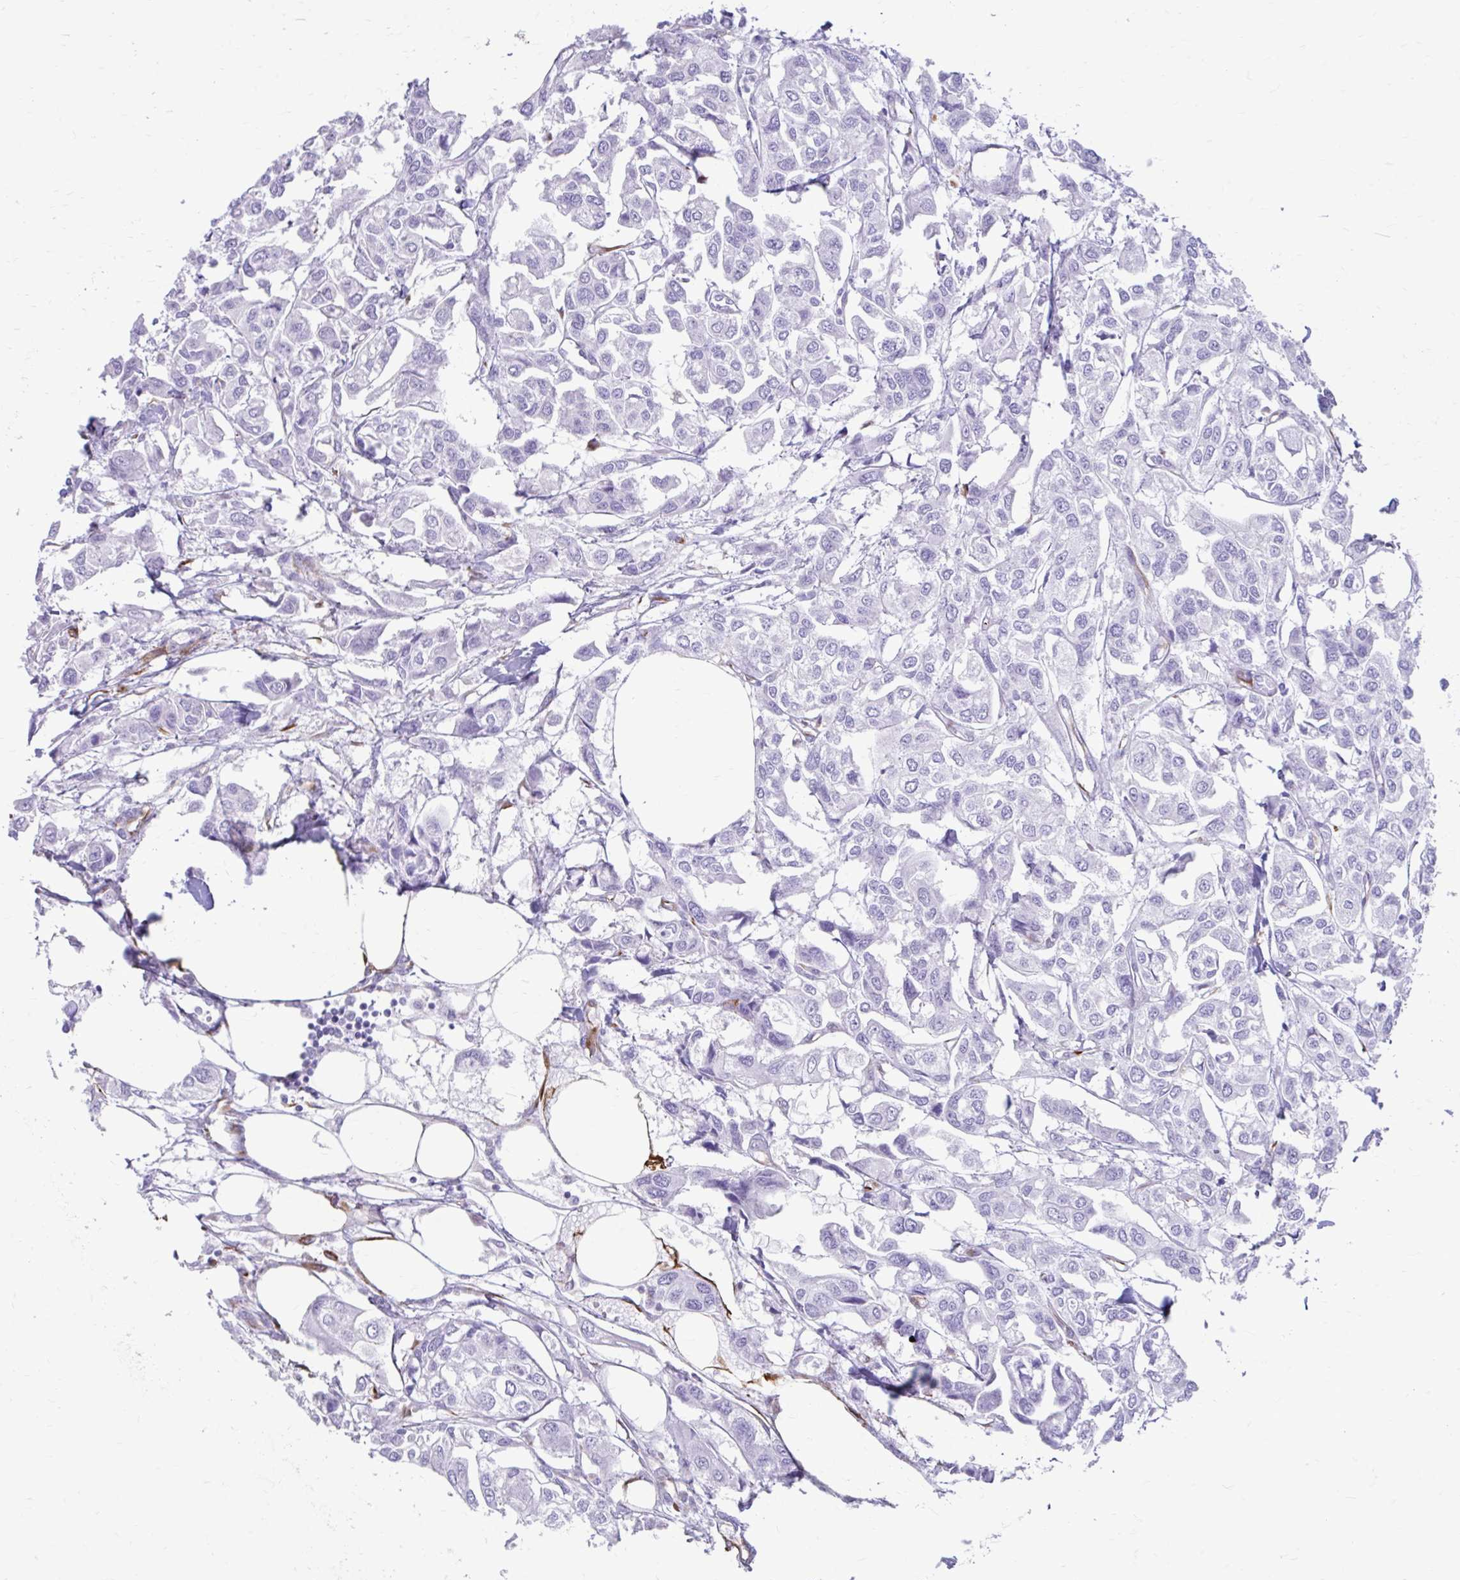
{"staining": {"intensity": "negative", "quantity": "none", "location": "none"}, "tissue": "urothelial cancer", "cell_type": "Tumor cells", "image_type": "cancer", "snomed": [{"axis": "morphology", "description": "Urothelial carcinoma, High grade"}, {"axis": "topography", "description": "Urinary bladder"}], "caption": "High power microscopy image of an immunohistochemistry (IHC) micrograph of urothelial cancer, revealing no significant positivity in tumor cells.", "gene": "ZNF699", "patient": {"sex": "male", "age": 67}}